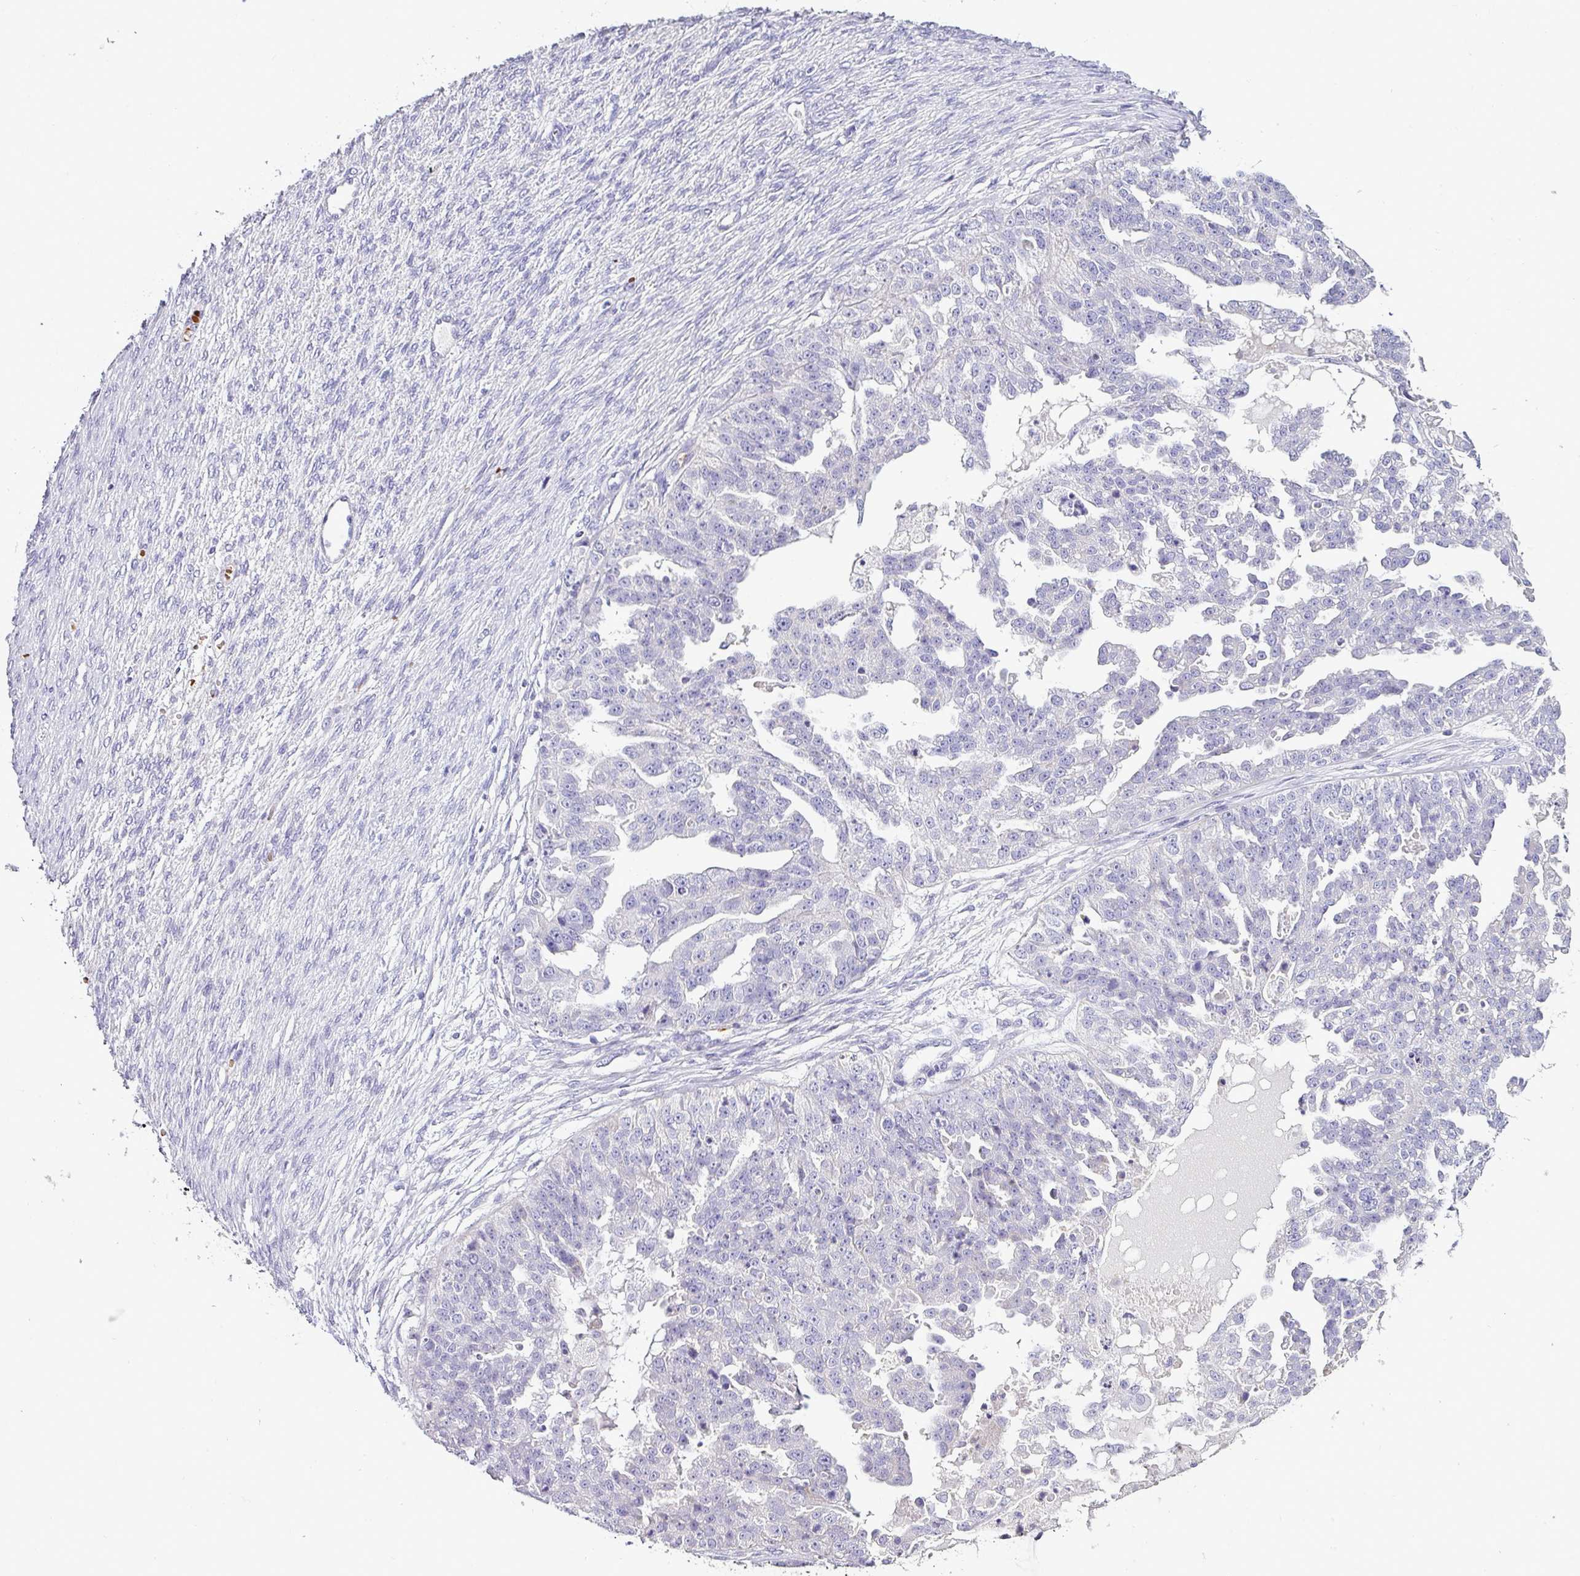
{"staining": {"intensity": "negative", "quantity": "none", "location": "none"}, "tissue": "ovarian cancer", "cell_type": "Tumor cells", "image_type": "cancer", "snomed": [{"axis": "morphology", "description": "Cystadenocarcinoma, serous, NOS"}, {"axis": "topography", "description": "Ovary"}], "caption": "The image exhibits no significant positivity in tumor cells of serous cystadenocarcinoma (ovarian).", "gene": "NAPSA", "patient": {"sex": "female", "age": 58}}